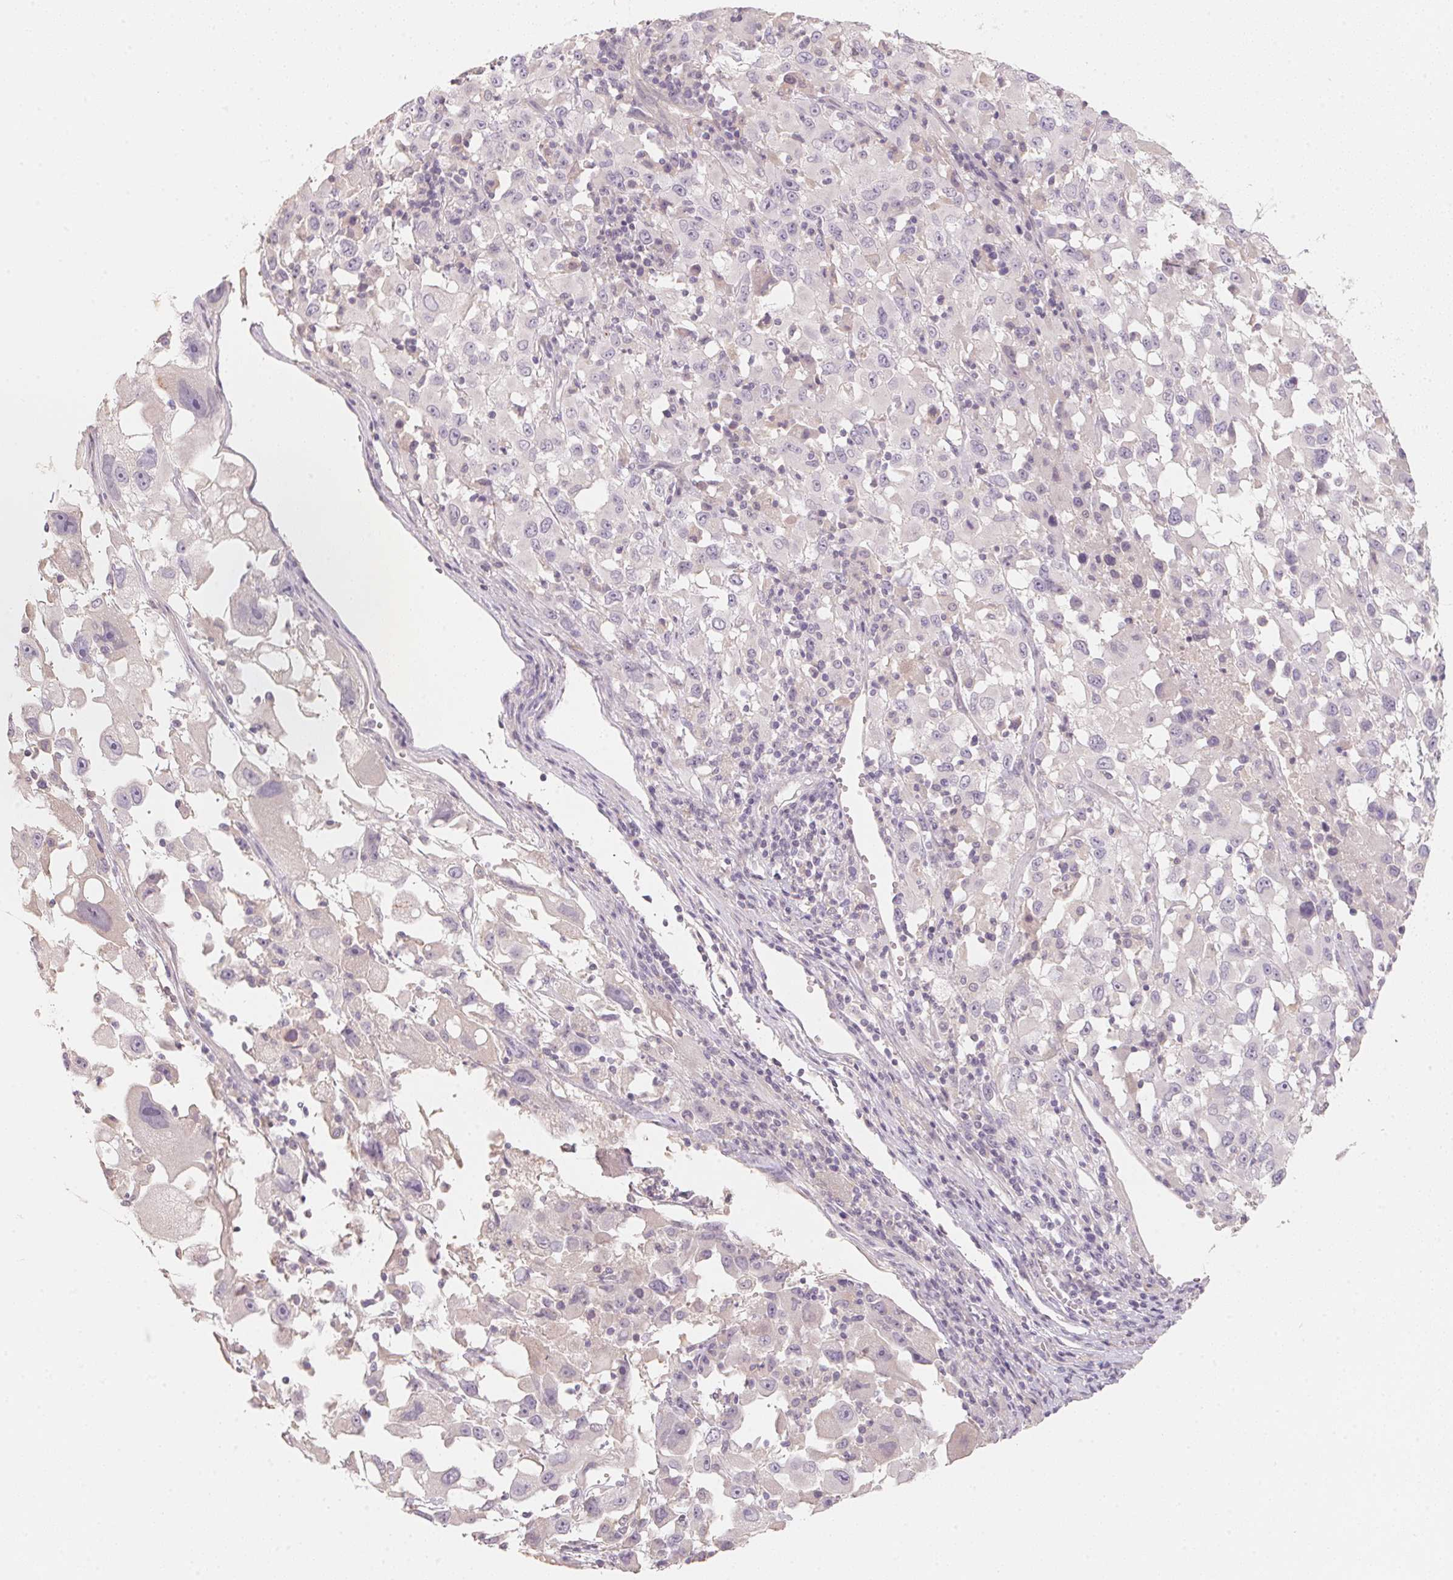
{"staining": {"intensity": "negative", "quantity": "none", "location": "none"}, "tissue": "melanoma", "cell_type": "Tumor cells", "image_type": "cancer", "snomed": [{"axis": "morphology", "description": "Malignant melanoma, Metastatic site"}, {"axis": "topography", "description": "Soft tissue"}], "caption": "This image is of melanoma stained with IHC to label a protein in brown with the nuclei are counter-stained blue. There is no staining in tumor cells.", "gene": "TREH", "patient": {"sex": "male", "age": 50}}